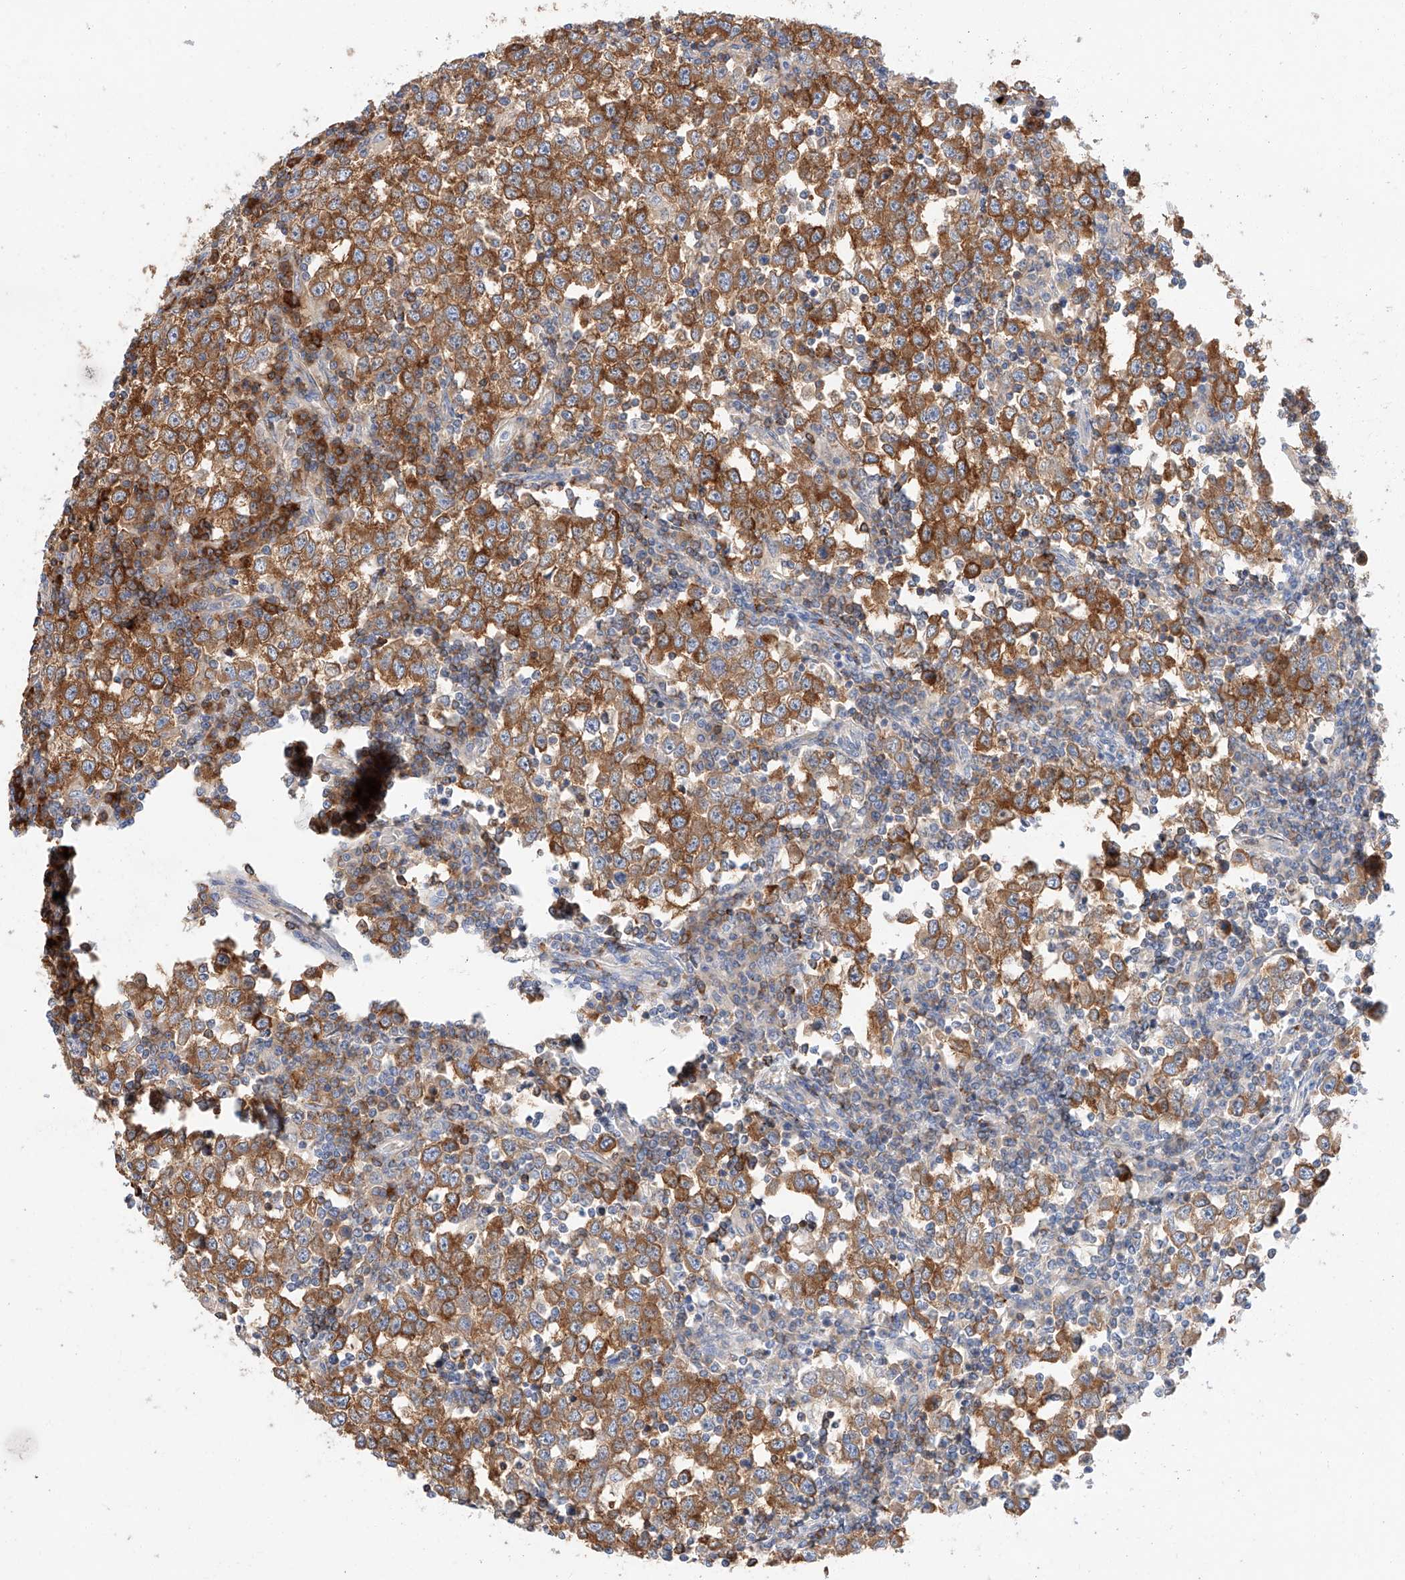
{"staining": {"intensity": "moderate", "quantity": ">75%", "location": "cytoplasmic/membranous"}, "tissue": "testis cancer", "cell_type": "Tumor cells", "image_type": "cancer", "snomed": [{"axis": "morphology", "description": "Seminoma, NOS"}, {"axis": "topography", "description": "Testis"}], "caption": "Immunohistochemical staining of seminoma (testis) displays medium levels of moderate cytoplasmic/membranous protein expression in about >75% of tumor cells.", "gene": "GLMN", "patient": {"sex": "male", "age": 65}}